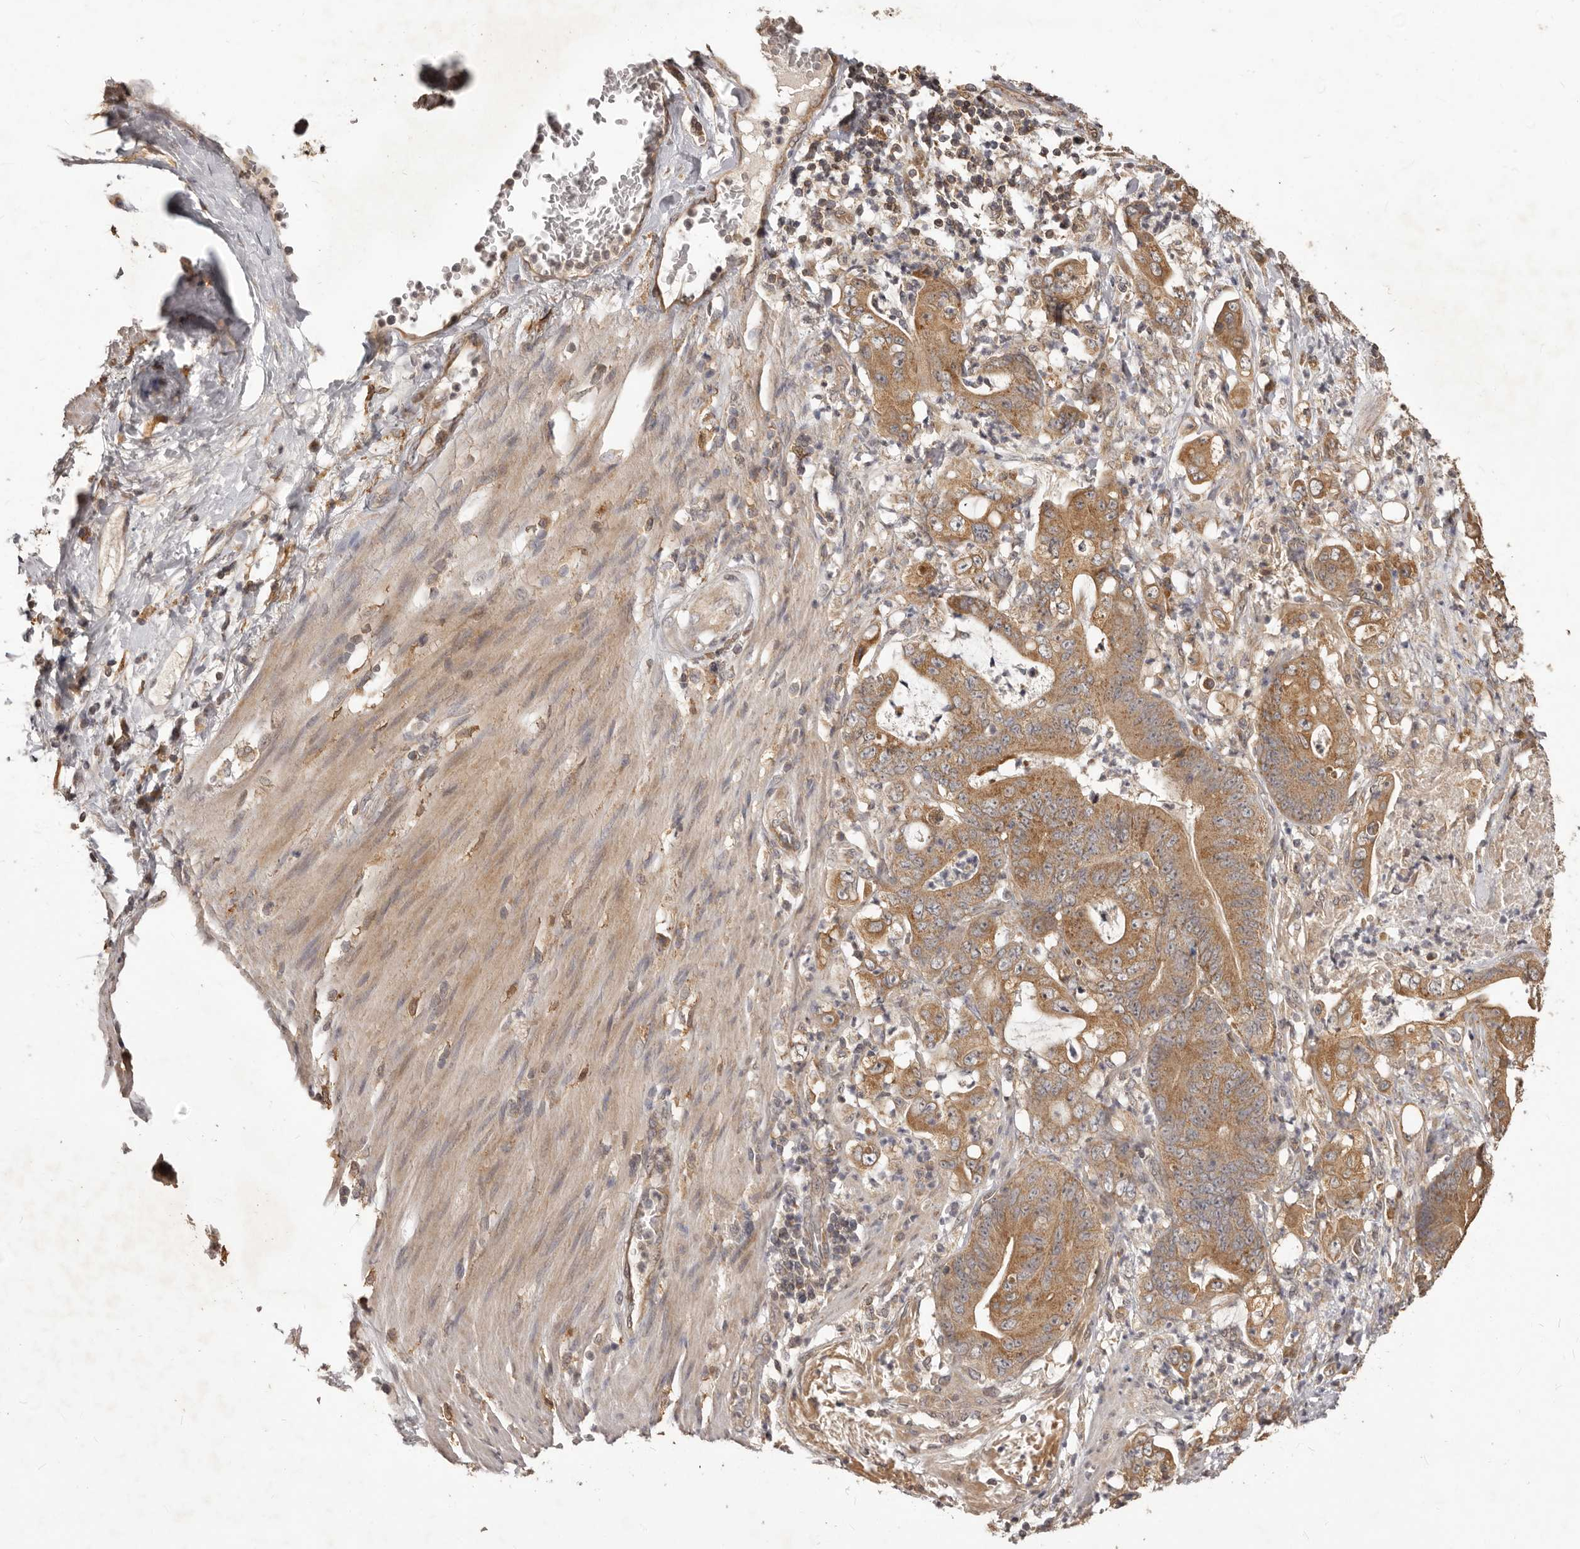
{"staining": {"intensity": "moderate", "quantity": ">75%", "location": "cytoplasmic/membranous"}, "tissue": "stomach cancer", "cell_type": "Tumor cells", "image_type": "cancer", "snomed": [{"axis": "morphology", "description": "Adenocarcinoma, NOS"}, {"axis": "topography", "description": "Stomach"}], "caption": "Stomach adenocarcinoma stained for a protein (brown) shows moderate cytoplasmic/membranous positive positivity in approximately >75% of tumor cells.", "gene": "MTO1", "patient": {"sex": "female", "age": 73}}